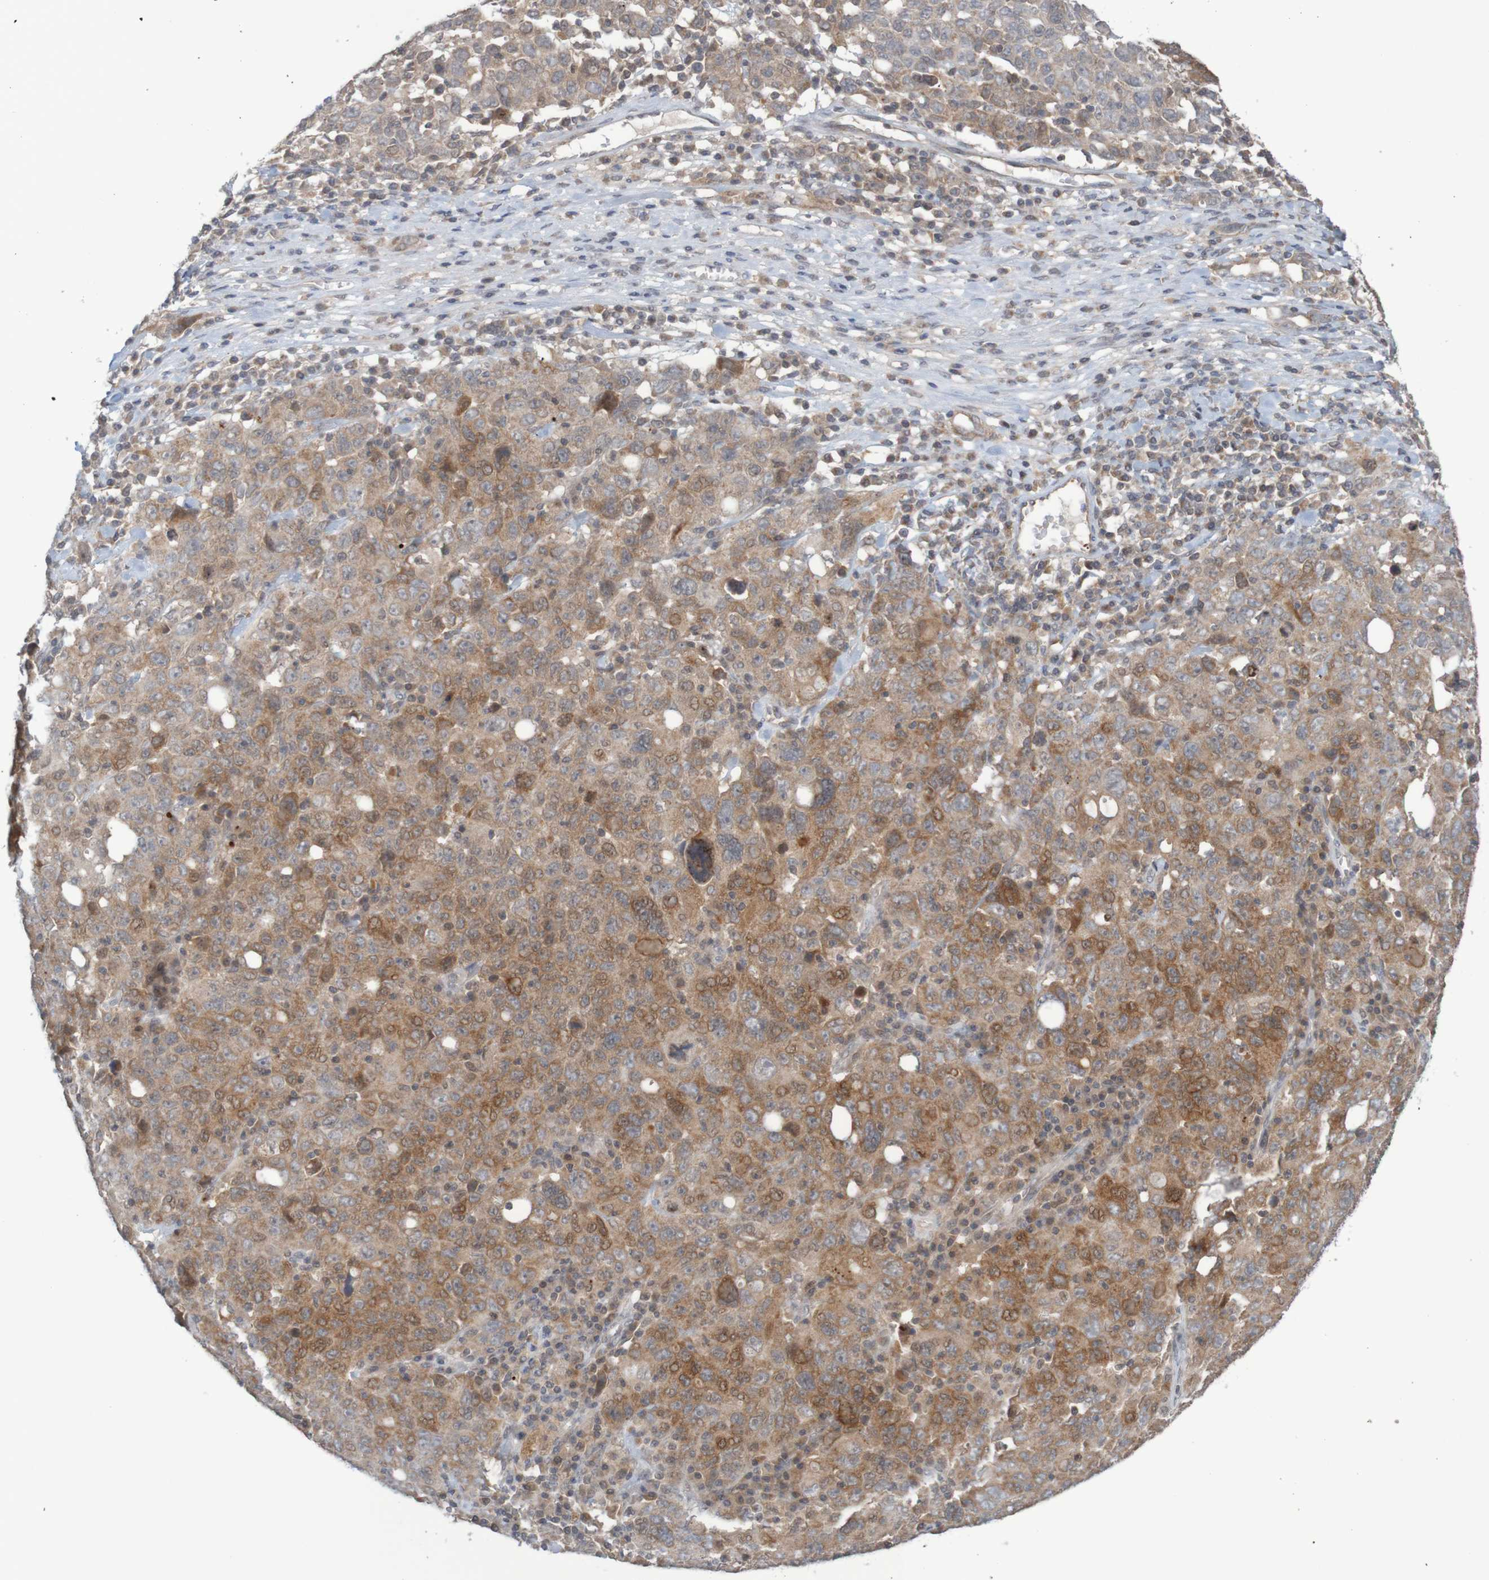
{"staining": {"intensity": "moderate", "quantity": "25%-75%", "location": "cytoplasmic/membranous"}, "tissue": "ovarian cancer", "cell_type": "Tumor cells", "image_type": "cancer", "snomed": [{"axis": "morphology", "description": "Carcinoma, endometroid"}, {"axis": "topography", "description": "Ovary"}], "caption": "An image of human ovarian cancer stained for a protein shows moderate cytoplasmic/membranous brown staining in tumor cells.", "gene": "ANKK1", "patient": {"sex": "female", "age": 62}}